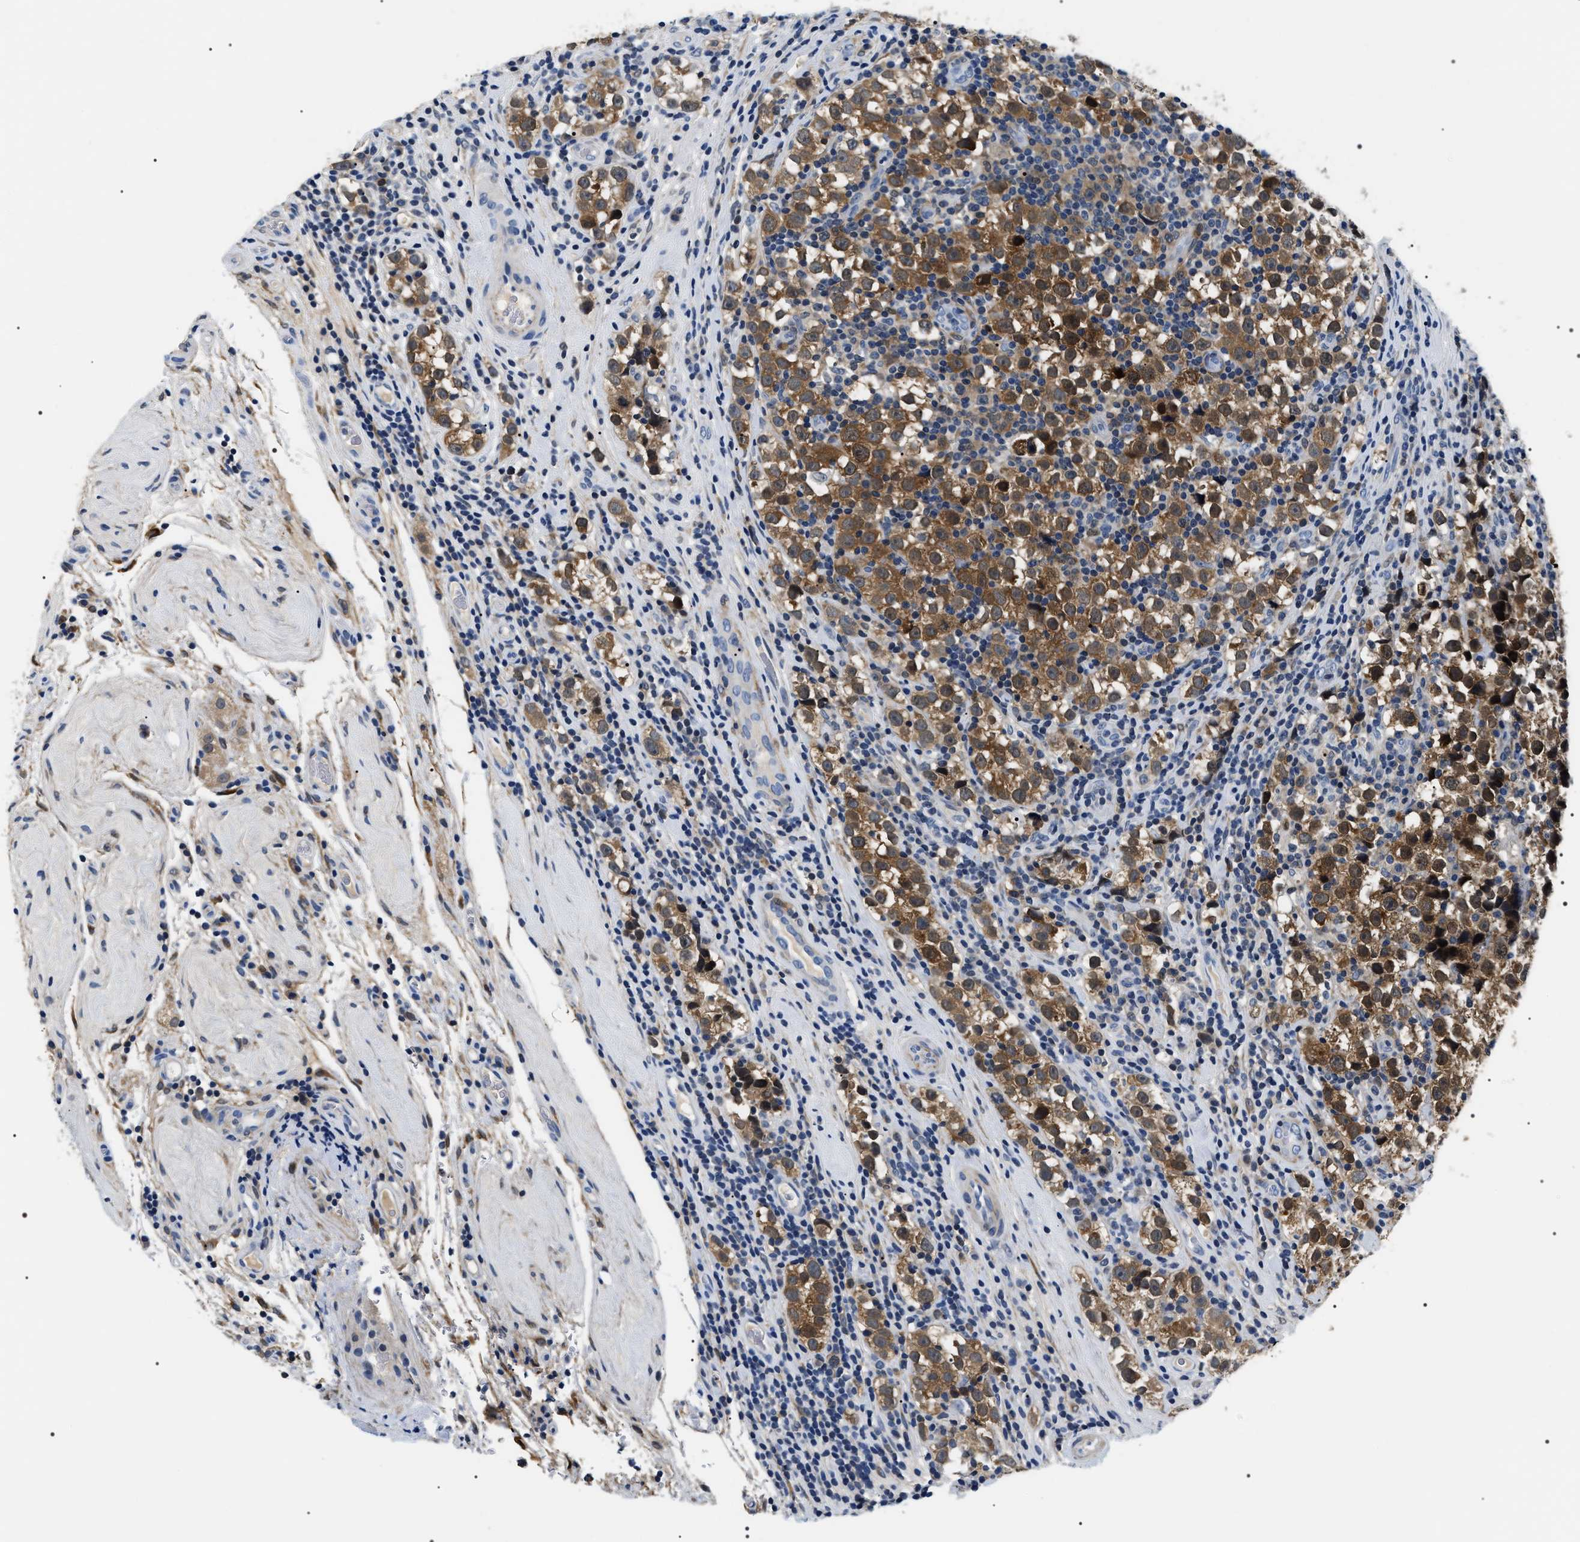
{"staining": {"intensity": "moderate", "quantity": ">75%", "location": "cytoplasmic/membranous"}, "tissue": "testis cancer", "cell_type": "Tumor cells", "image_type": "cancer", "snomed": [{"axis": "morphology", "description": "Normal tissue, NOS"}, {"axis": "morphology", "description": "Seminoma, NOS"}, {"axis": "topography", "description": "Testis"}], "caption": "This is an image of immunohistochemistry staining of seminoma (testis), which shows moderate positivity in the cytoplasmic/membranous of tumor cells.", "gene": "BAG2", "patient": {"sex": "male", "age": 43}}